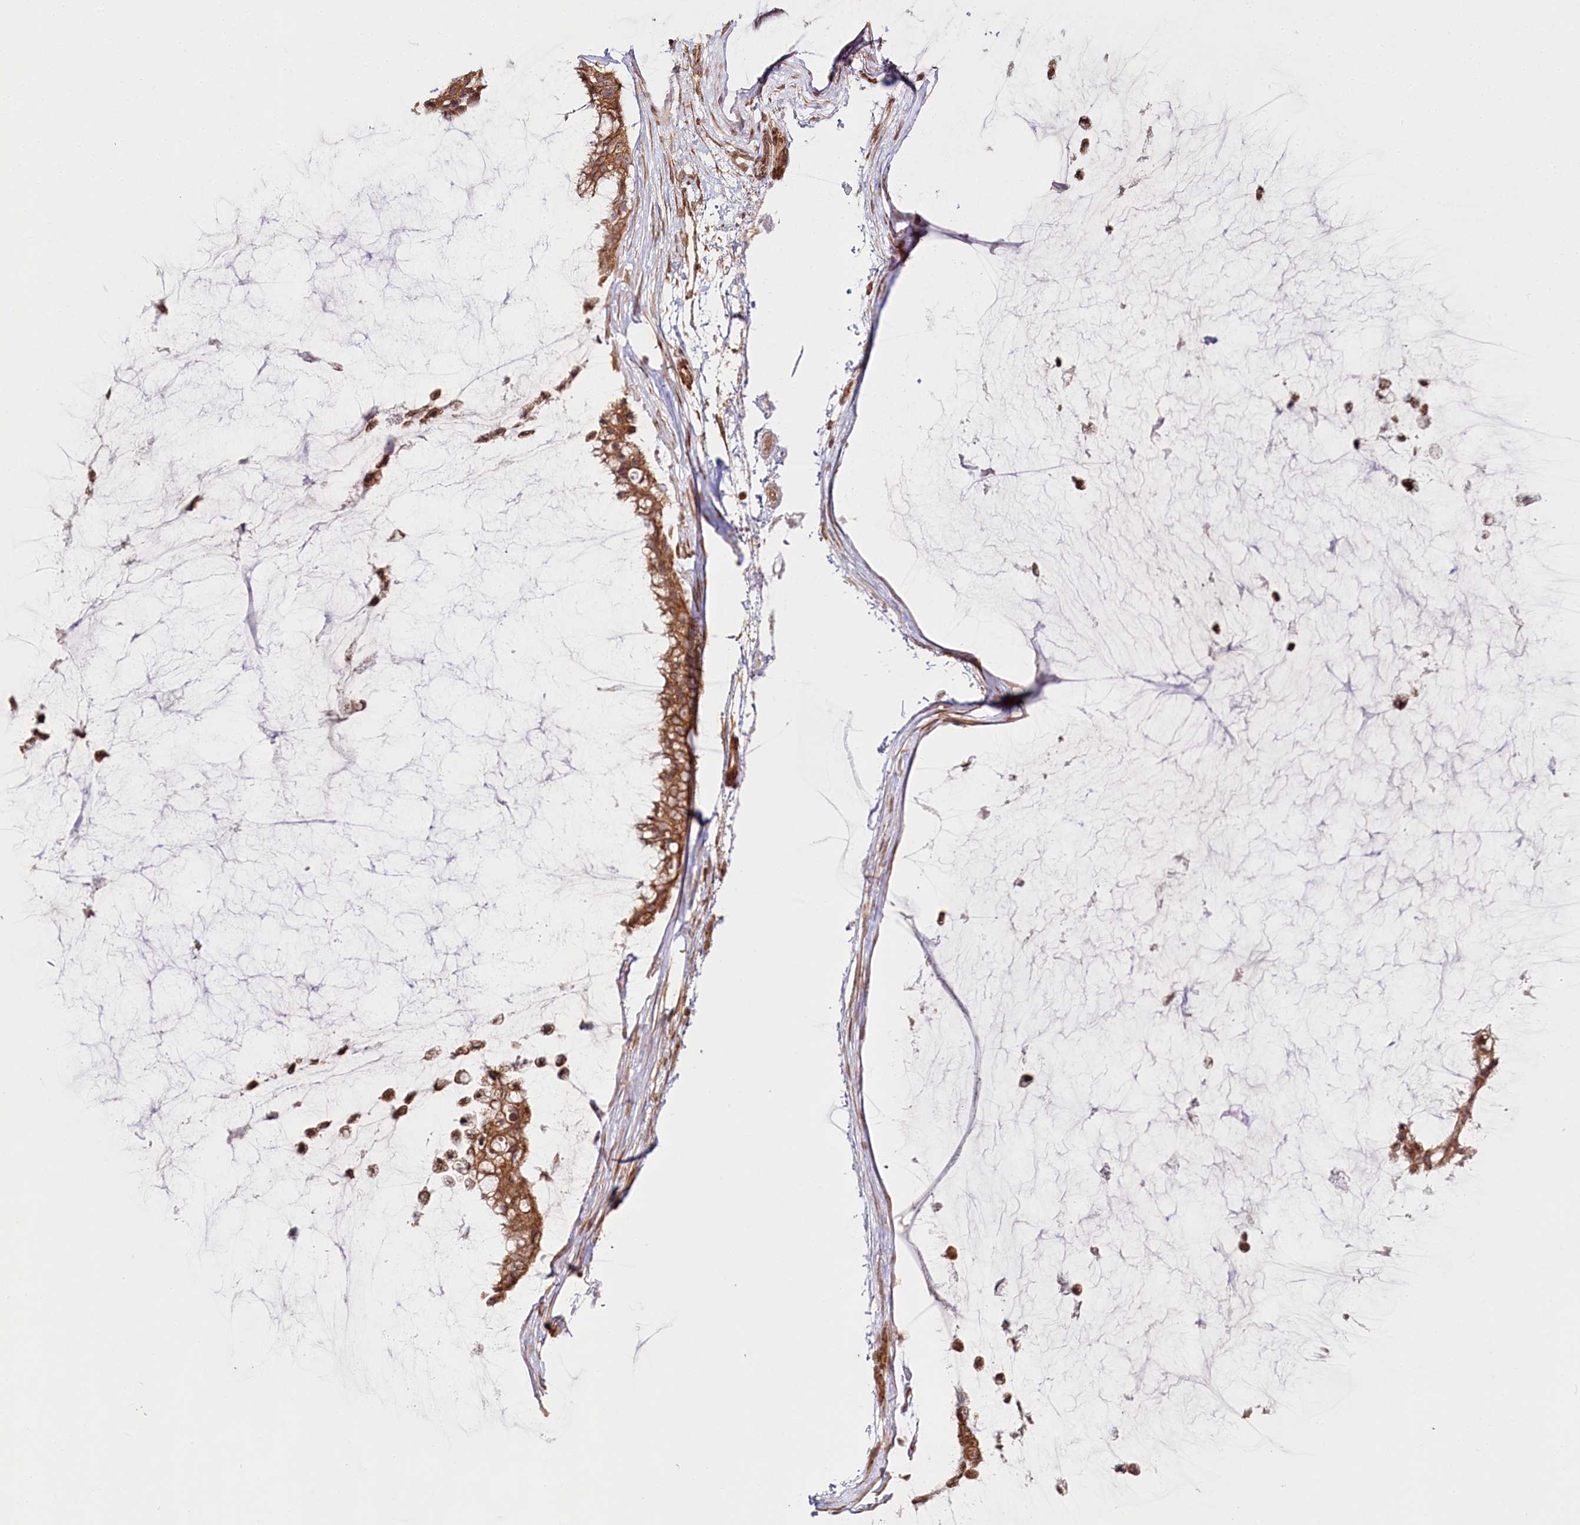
{"staining": {"intensity": "moderate", "quantity": ">75%", "location": "cytoplasmic/membranous"}, "tissue": "ovarian cancer", "cell_type": "Tumor cells", "image_type": "cancer", "snomed": [{"axis": "morphology", "description": "Cystadenocarcinoma, mucinous, NOS"}, {"axis": "topography", "description": "Ovary"}], "caption": "Mucinous cystadenocarcinoma (ovarian) stained with a protein marker reveals moderate staining in tumor cells.", "gene": "OTUD4", "patient": {"sex": "female", "age": 39}}